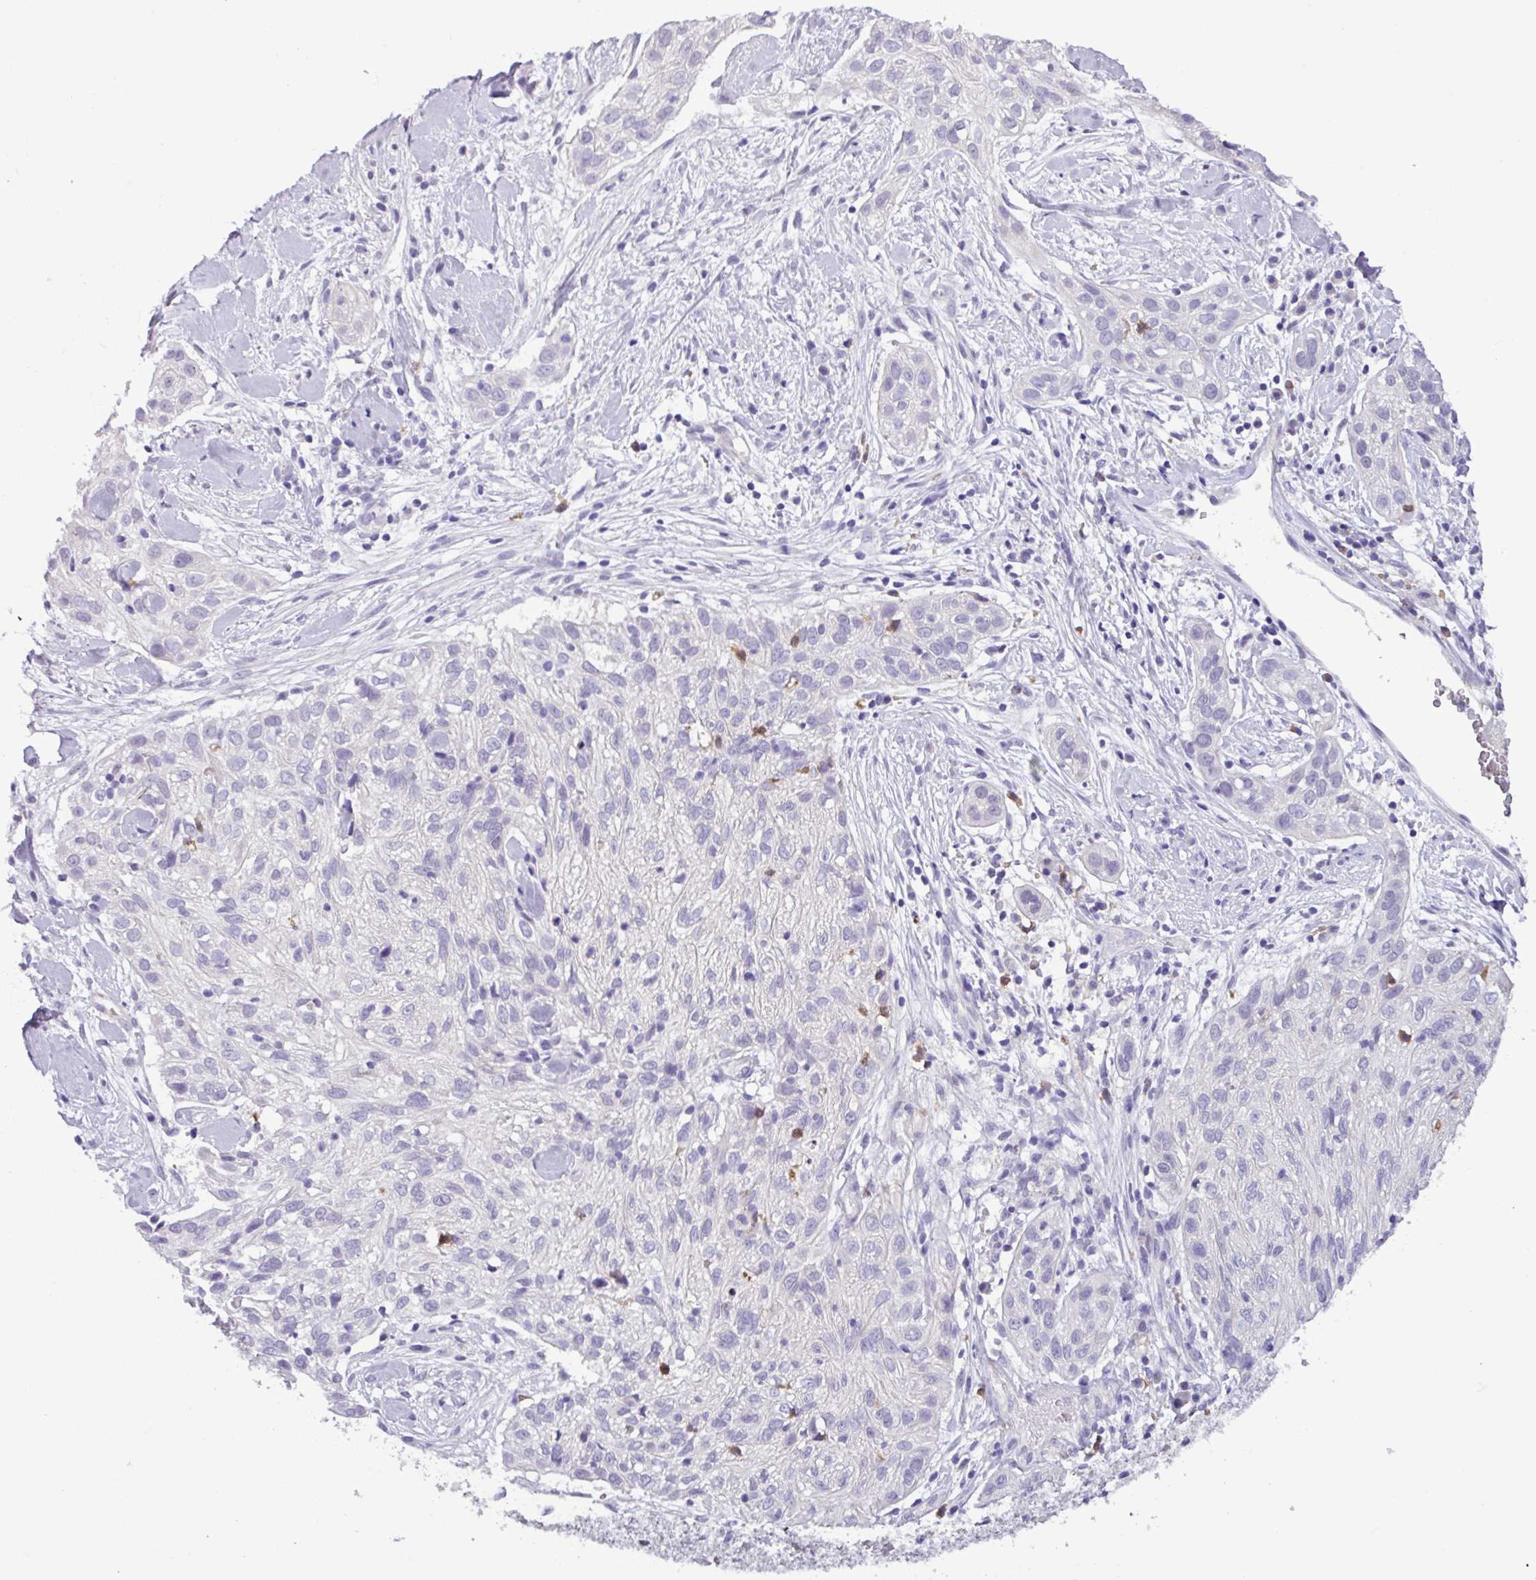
{"staining": {"intensity": "negative", "quantity": "none", "location": "none"}, "tissue": "skin cancer", "cell_type": "Tumor cells", "image_type": "cancer", "snomed": [{"axis": "morphology", "description": "Squamous cell carcinoma, NOS"}, {"axis": "topography", "description": "Skin"}], "caption": "Skin cancer stained for a protein using immunohistochemistry (IHC) reveals no staining tumor cells.", "gene": "TONSL", "patient": {"sex": "male", "age": 82}}